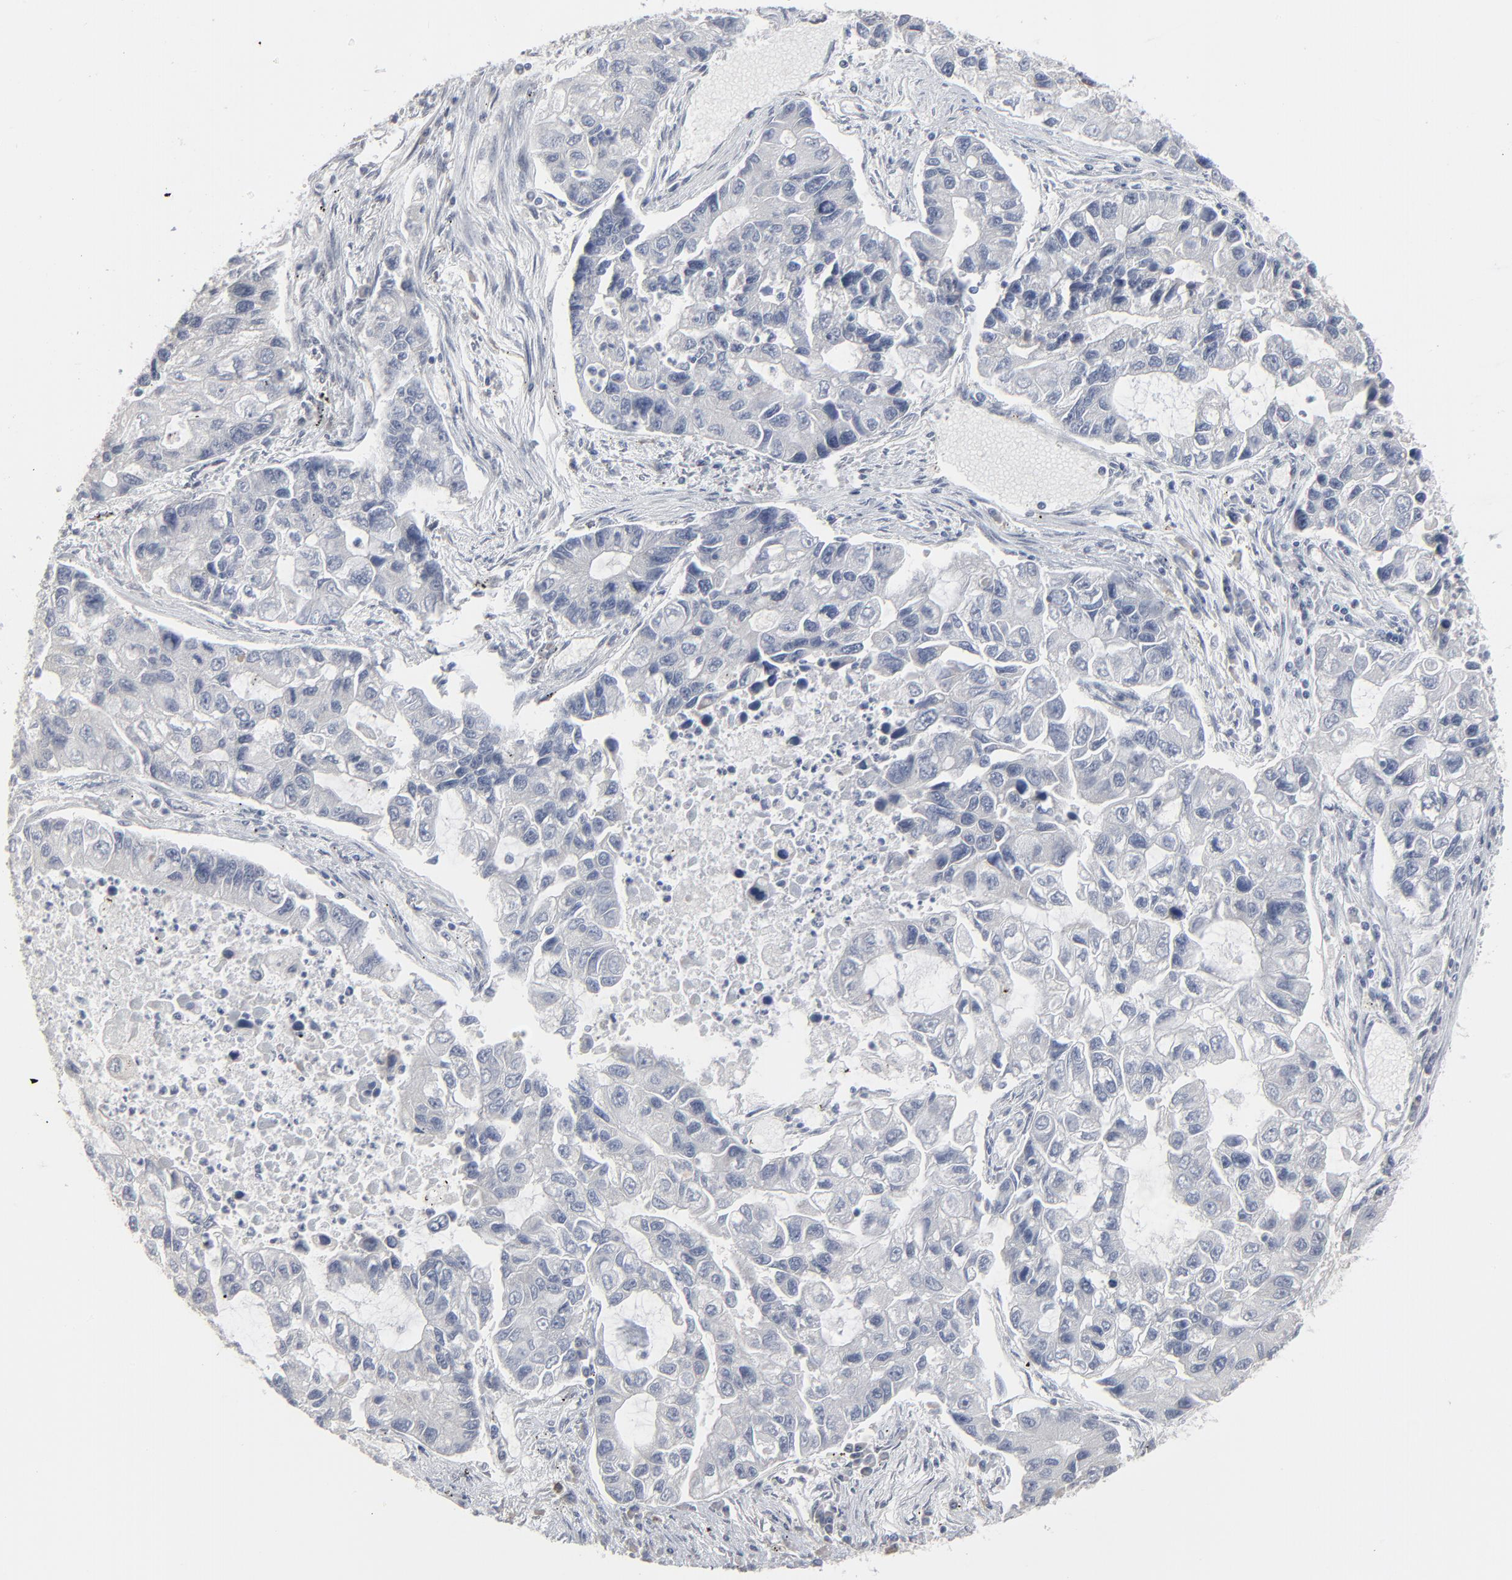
{"staining": {"intensity": "negative", "quantity": "none", "location": "none"}, "tissue": "lung cancer", "cell_type": "Tumor cells", "image_type": "cancer", "snomed": [{"axis": "morphology", "description": "Adenocarcinoma, NOS"}, {"axis": "topography", "description": "Lung"}], "caption": "The immunohistochemistry image has no significant expression in tumor cells of lung cancer tissue. Brightfield microscopy of immunohistochemistry (IHC) stained with DAB (brown) and hematoxylin (blue), captured at high magnification.", "gene": "ATF7", "patient": {"sex": "female", "age": 51}}